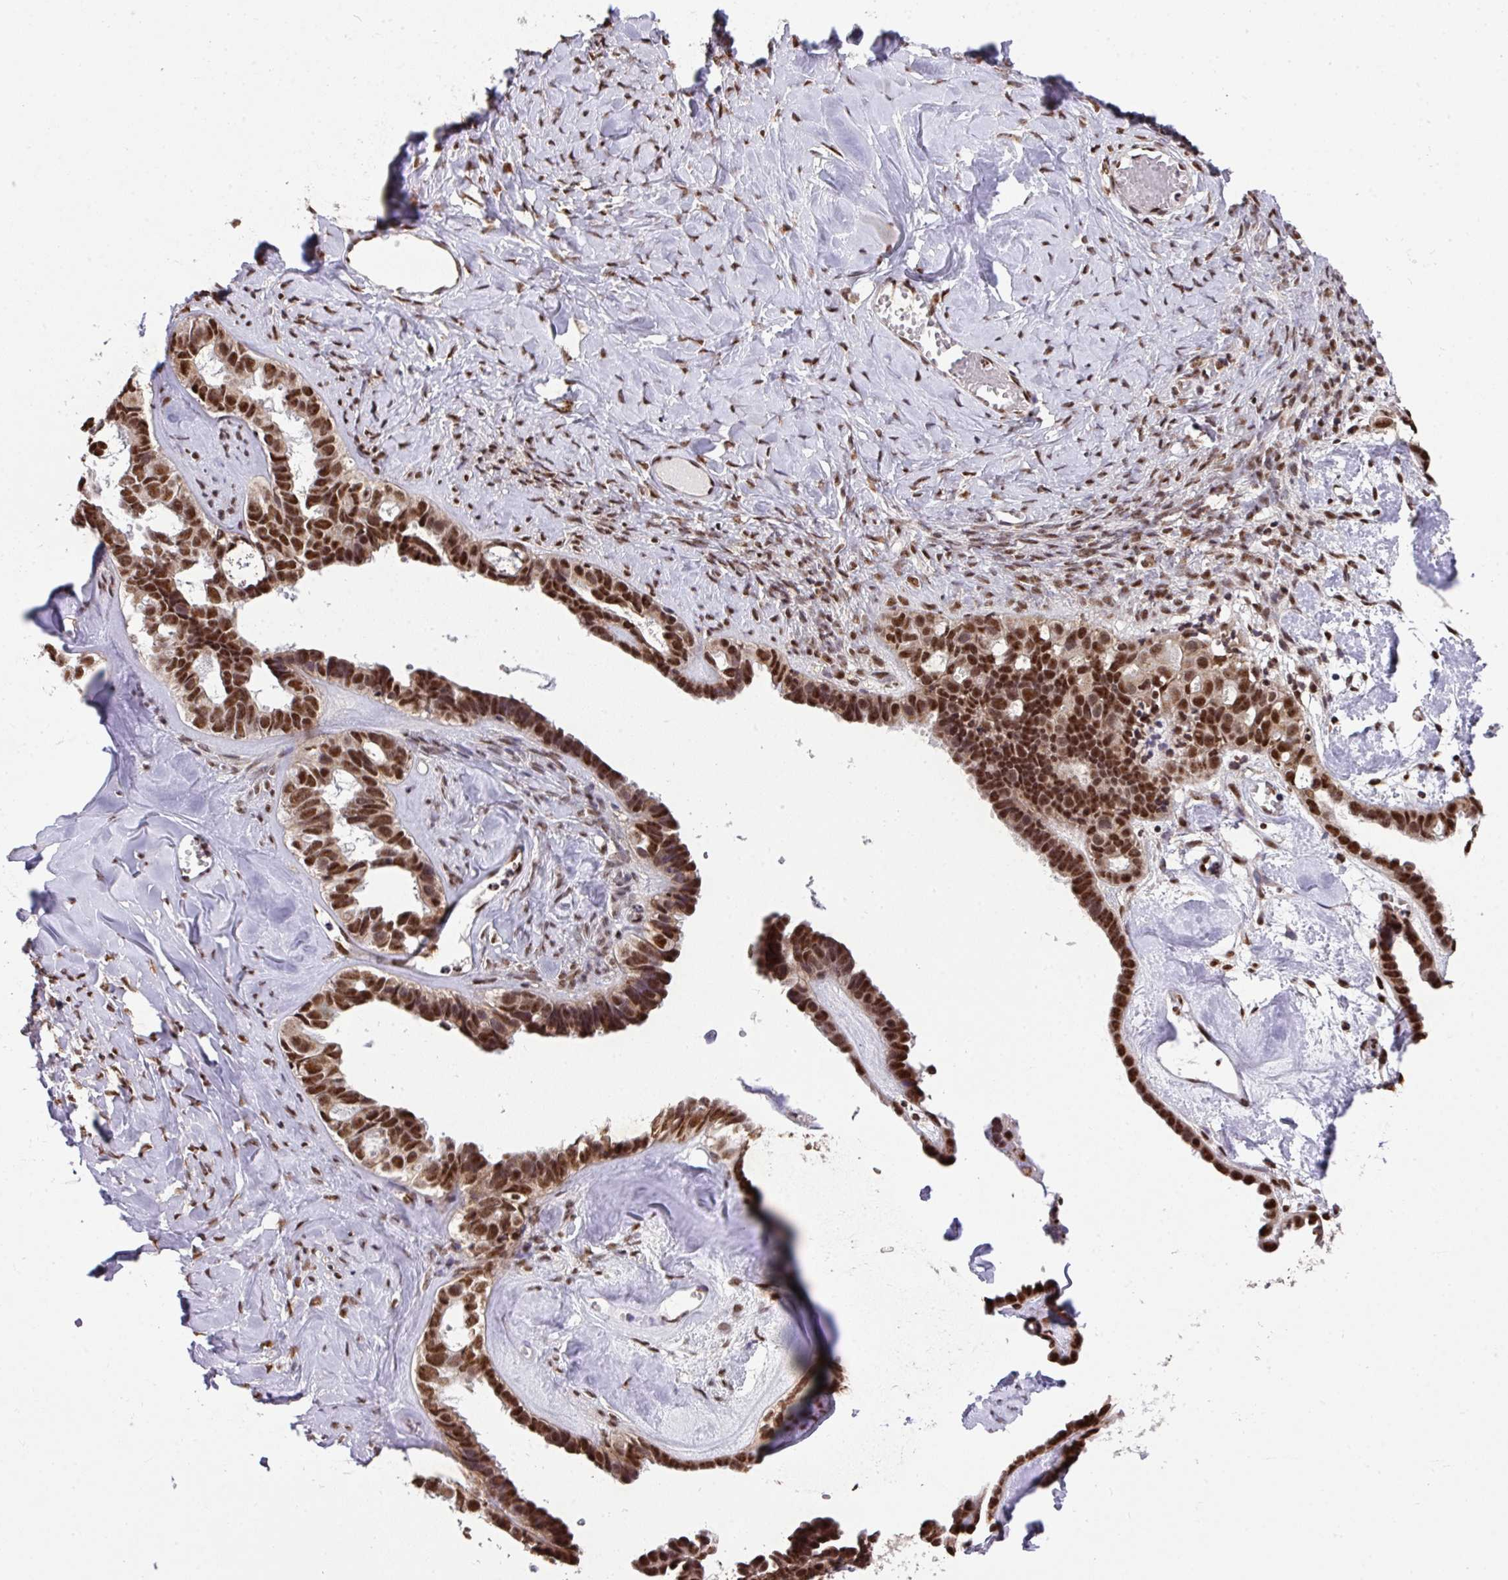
{"staining": {"intensity": "strong", "quantity": ">75%", "location": "nuclear"}, "tissue": "ovarian cancer", "cell_type": "Tumor cells", "image_type": "cancer", "snomed": [{"axis": "morphology", "description": "Cystadenocarcinoma, serous, NOS"}, {"axis": "topography", "description": "Ovary"}], "caption": "A micrograph of human ovarian serous cystadenocarcinoma stained for a protein demonstrates strong nuclear brown staining in tumor cells.", "gene": "PLK1", "patient": {"sex": "female", "age": 69}}